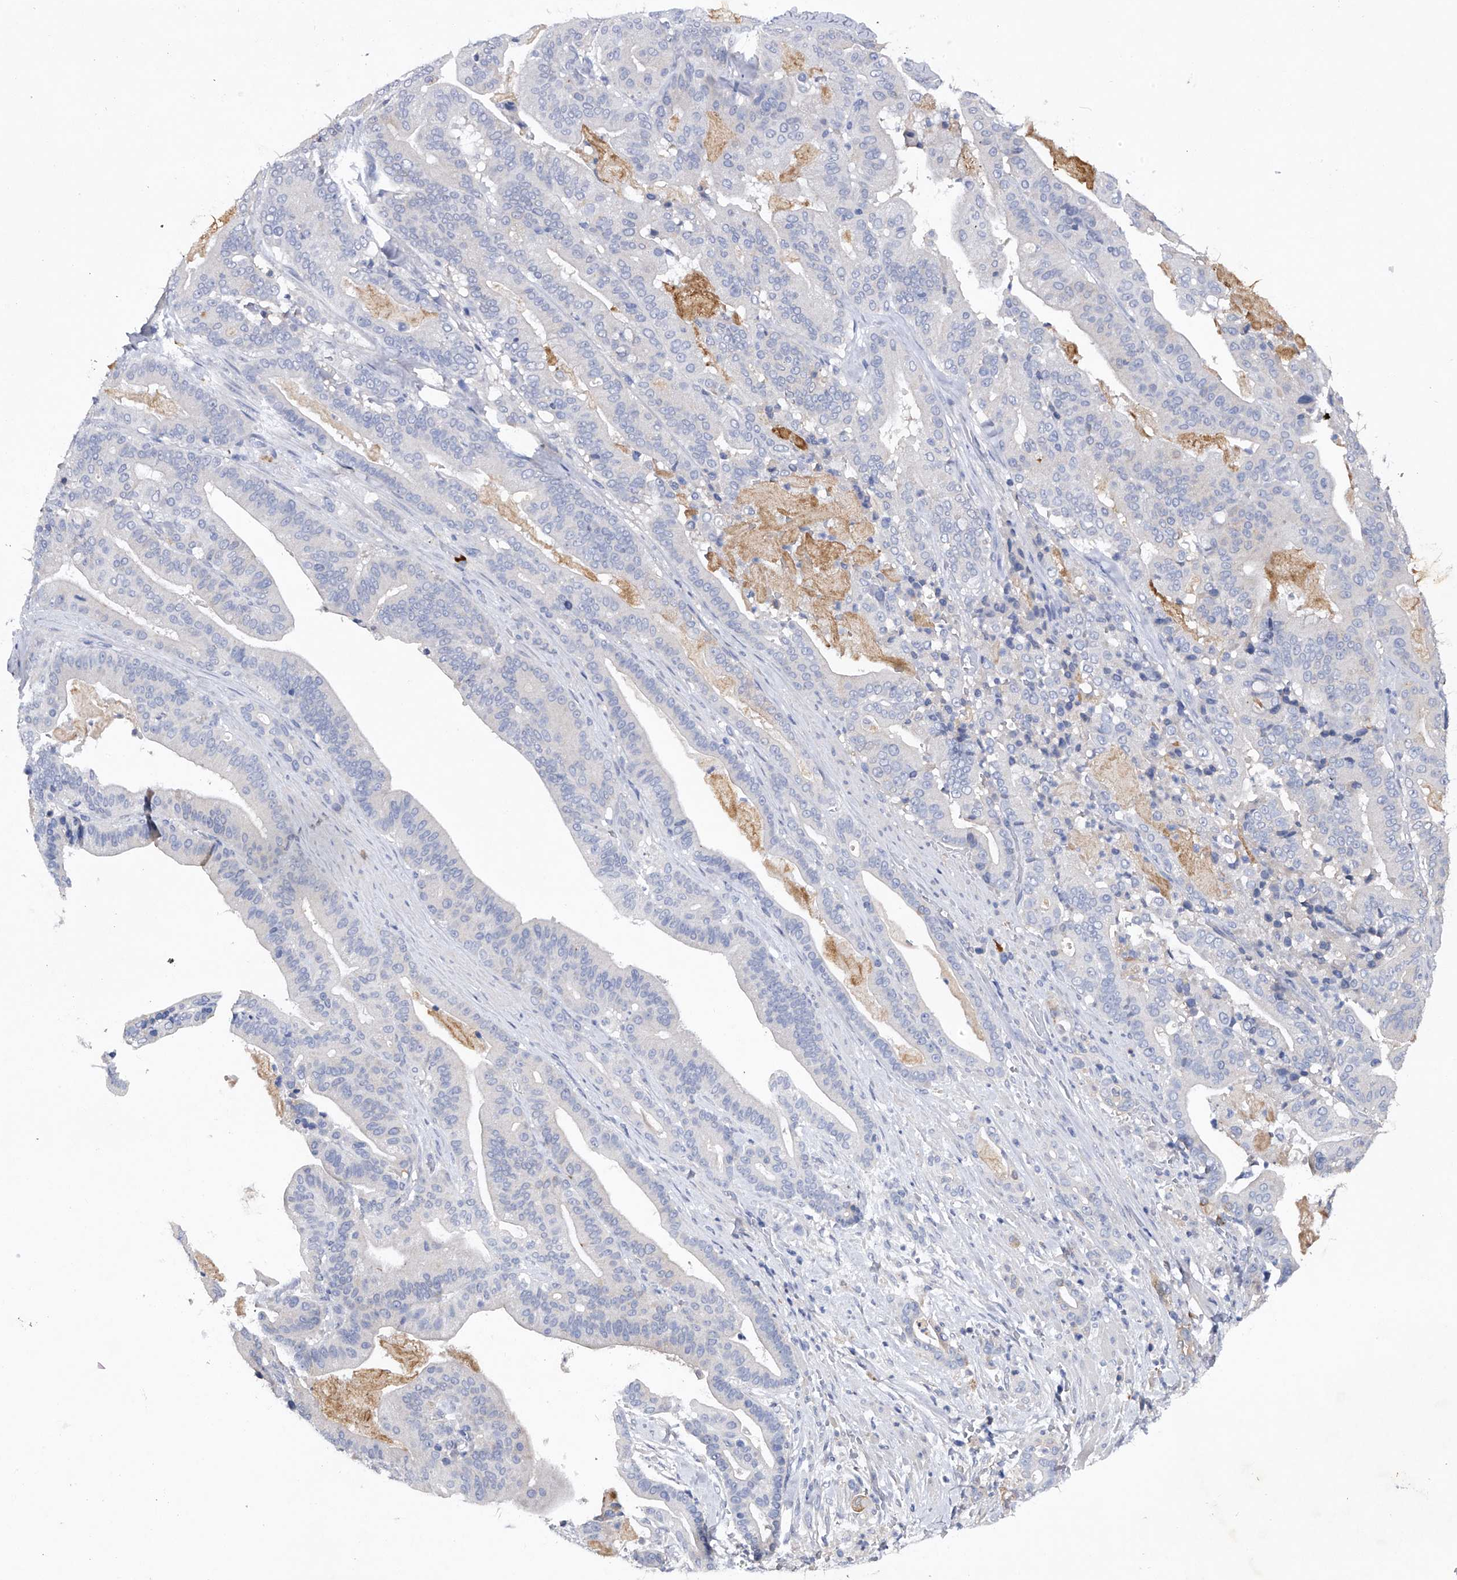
{"staining": {"intensity": "negative", "quantity": "none", "location": "none"}, "tissue": "pancreatic cancer", "cell_type": "Tumor cells", "image_type": "cancer", "snomed": [{"axis": "morphology", "description": "Adenocarcinoma, NOS"}, {"axis": "topography", "description": "Pancreas"}], "caption": "Image shows no significant protein expression in tumor cells of pancreatic adenocarcinoma.", "gene": "ASNS", "patient": {"sex": "male", "age": 63}}